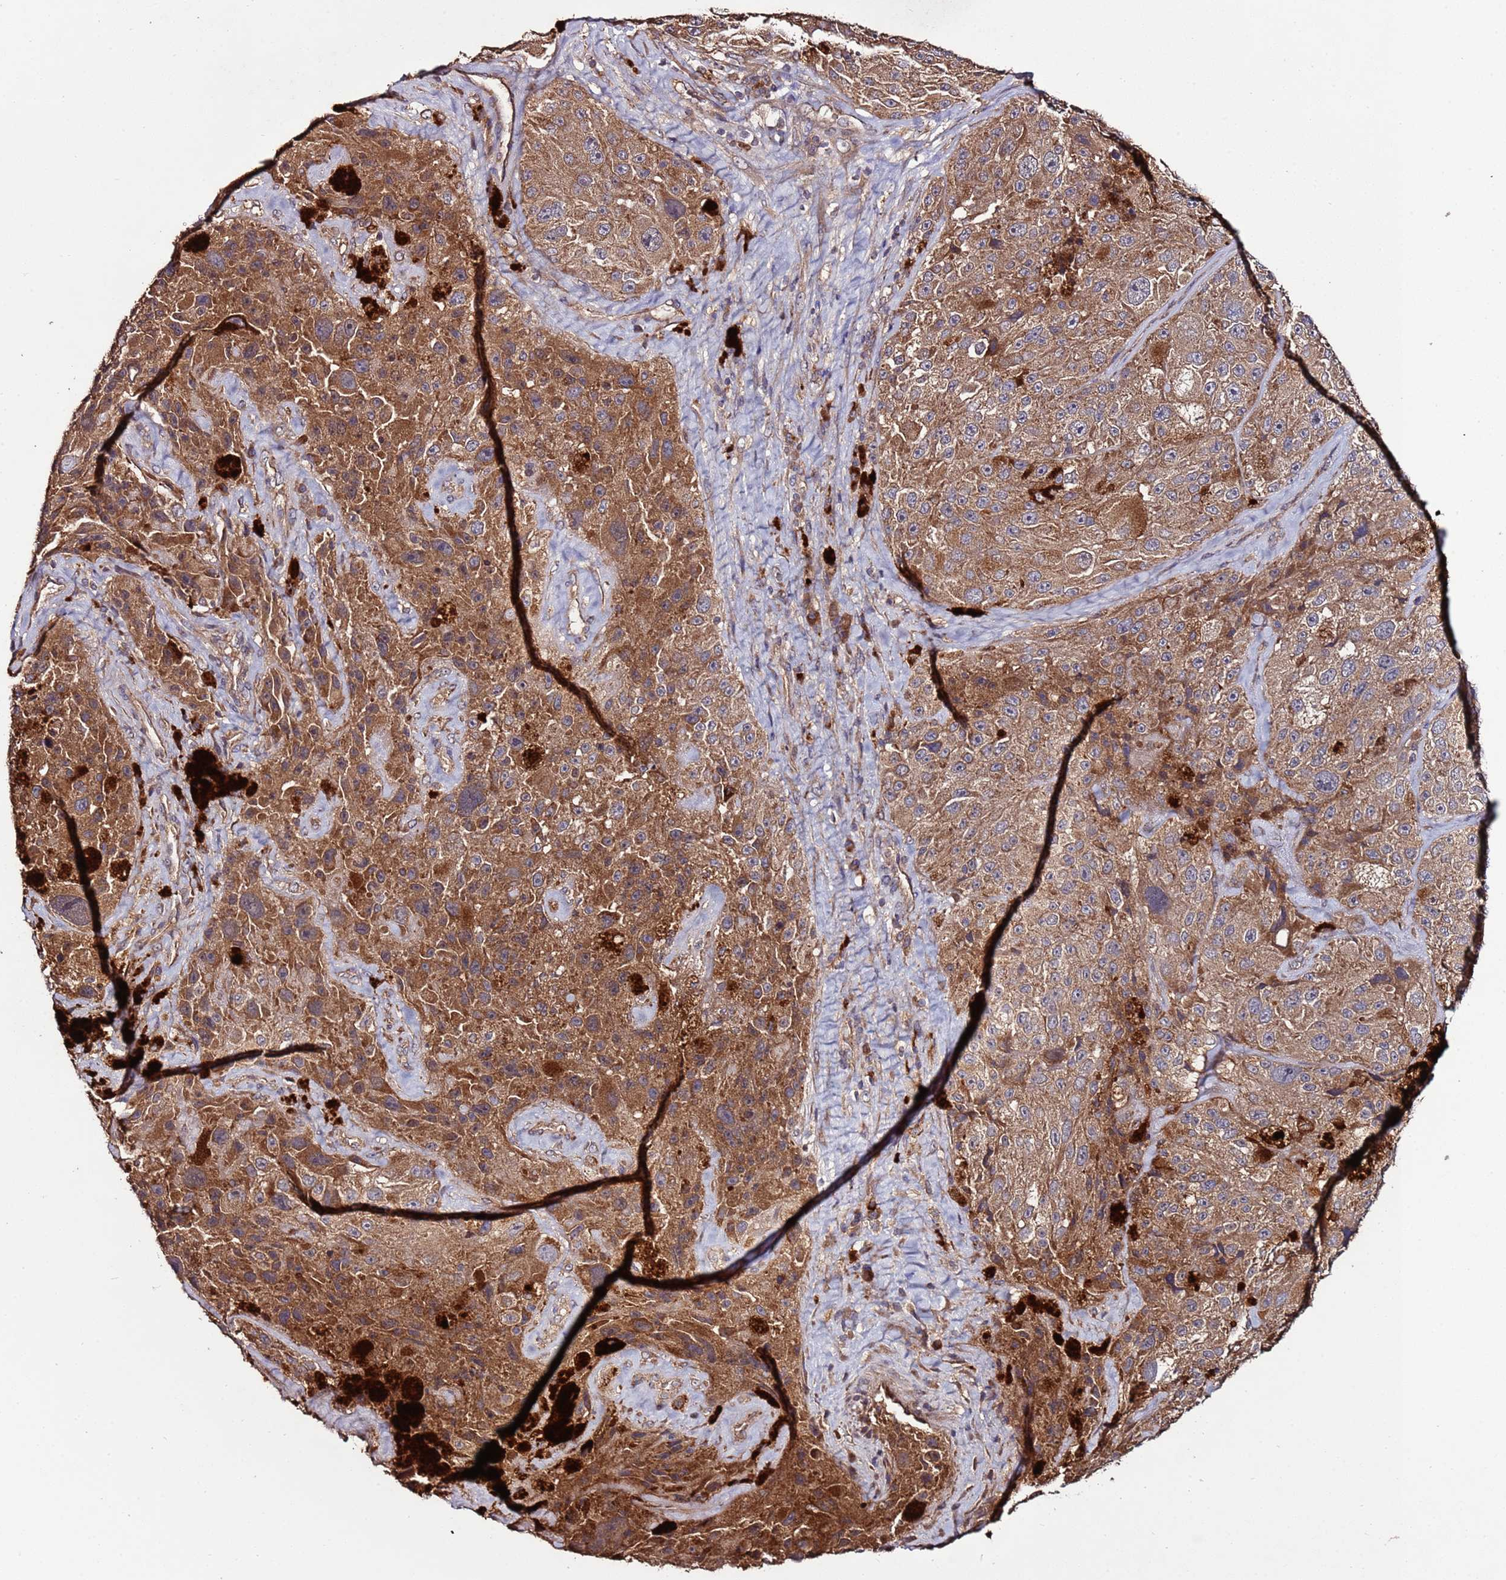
{"staining": {"intensity": "moderate", "quantity": ">75%", "location": "cytoplasmic/membranous"}, "tissue": "melanoma", "cell_type": "Tumor cells", "image_type": "cancer", "snomed": [{"axis": "morphology", "description": "Malignant melanoma, Metastatic site"}, {"axis": "topography", "description": "Lymph node"}], "caption": "Immunohistochemistry (IHC) staining of melanoma, which reveals medium levels of moderate cytoplasmic/membranous expression in about >75% of tumor cells indicating moderate cytoplasmic/membranous protein expression. The staining was performed using DAB (brown) for protein detection and nuclei were counterstained in hematoxylin (blue).", "gene": "RPS15A", "patient": {"sex": "male", "age": 62}}